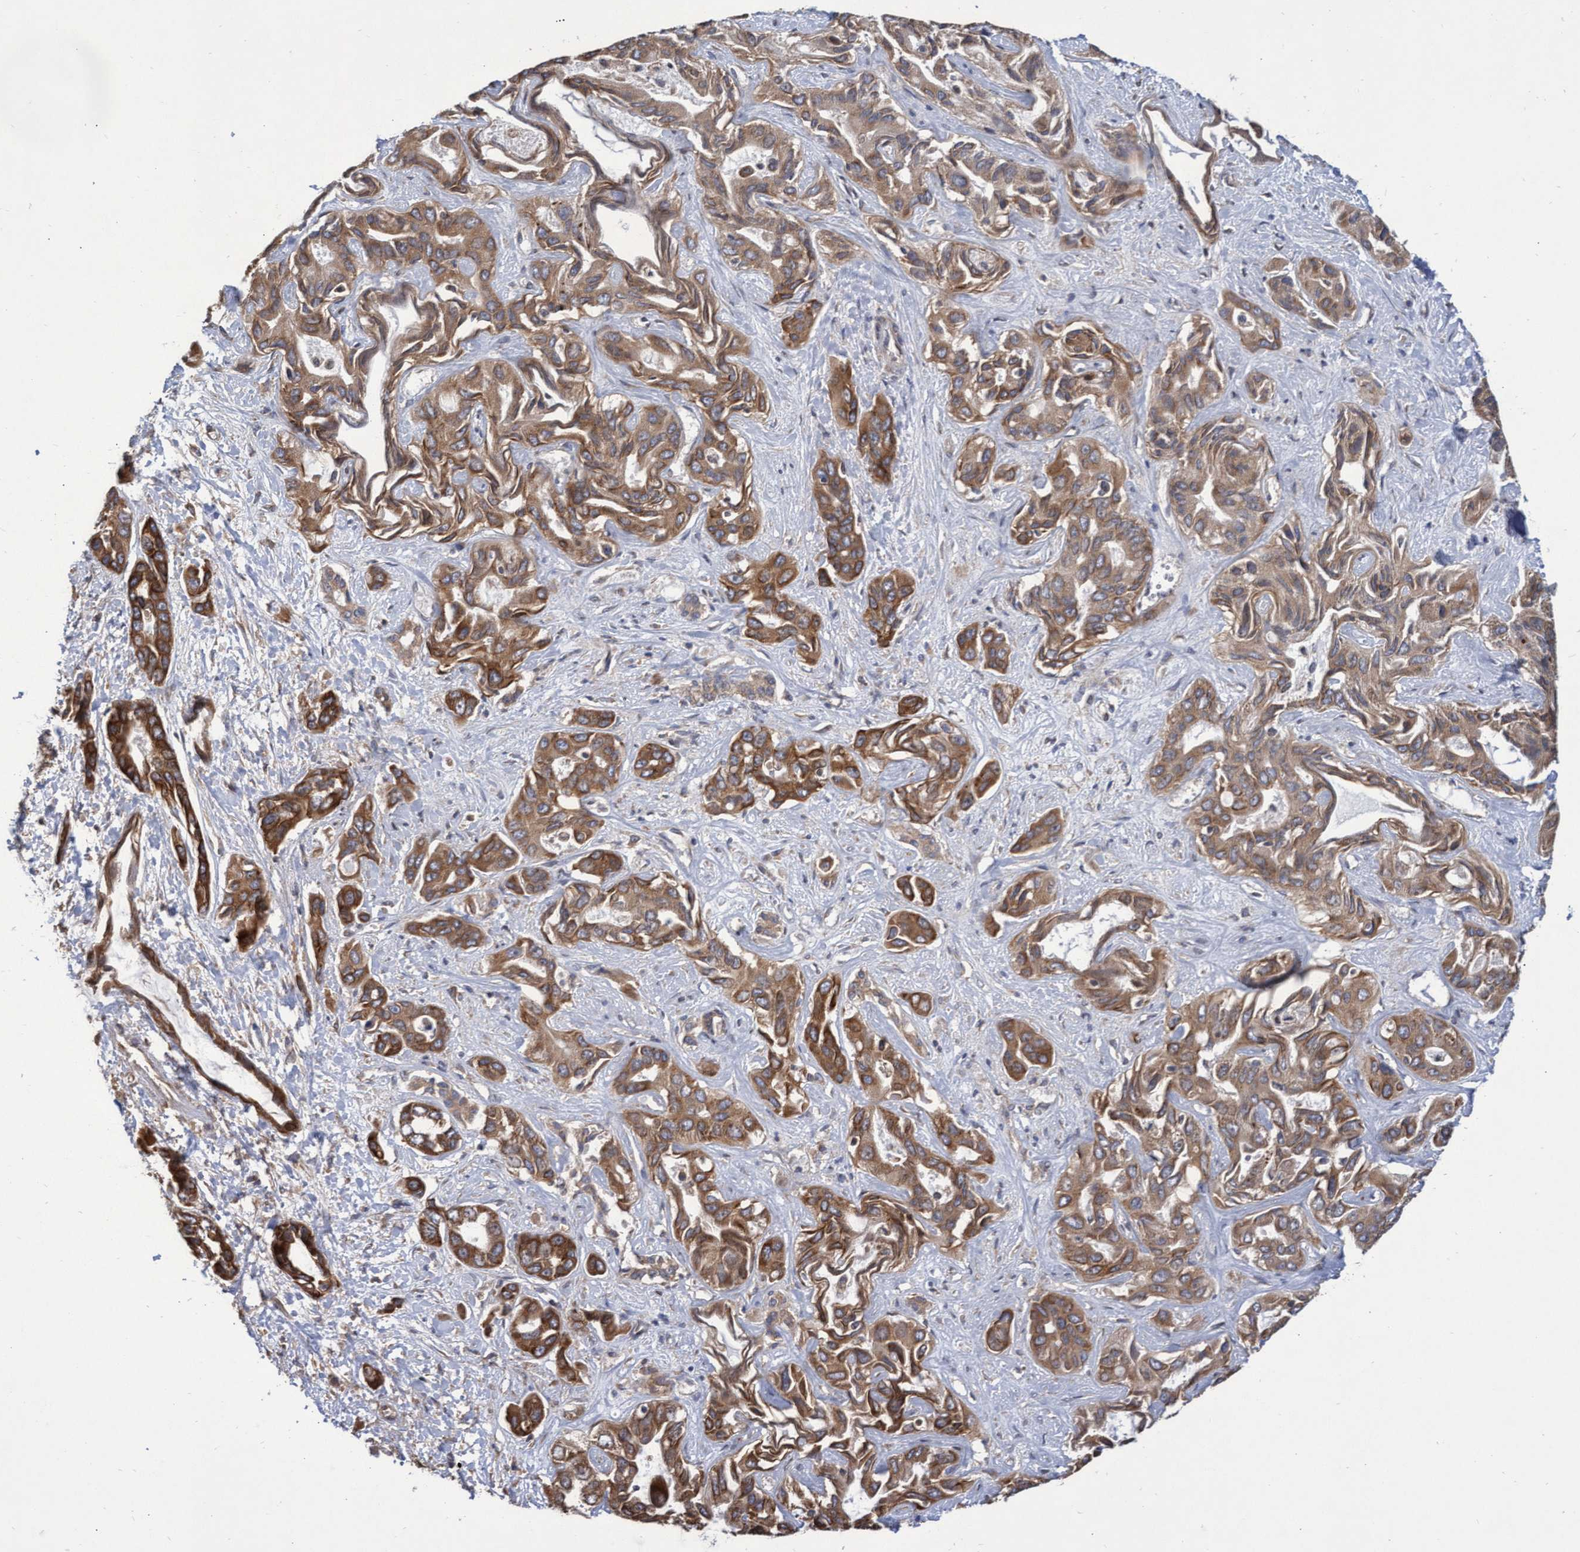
{"staining": {"intensity": "moderate", "quantity": ">75%", "location": "cytoplasmic/membranous"}, "tissue": "liver cancer", "cell_type": "Tumor cells", "image_type": "cancer", "snomed": [{"axis": "morphology", "description": "Cholangiocarcinoma"}, {"axis": "topography", "description": "Liver"}], "caption": "About >75% of tumor cells in liver cholangiocarcinoma display moderate cytoplasmic/membranous protein positivity as visualized by brown immunohistochemical staining.", "gene": "ABCF2", "patient": {"sex": "female", "age": 52}}